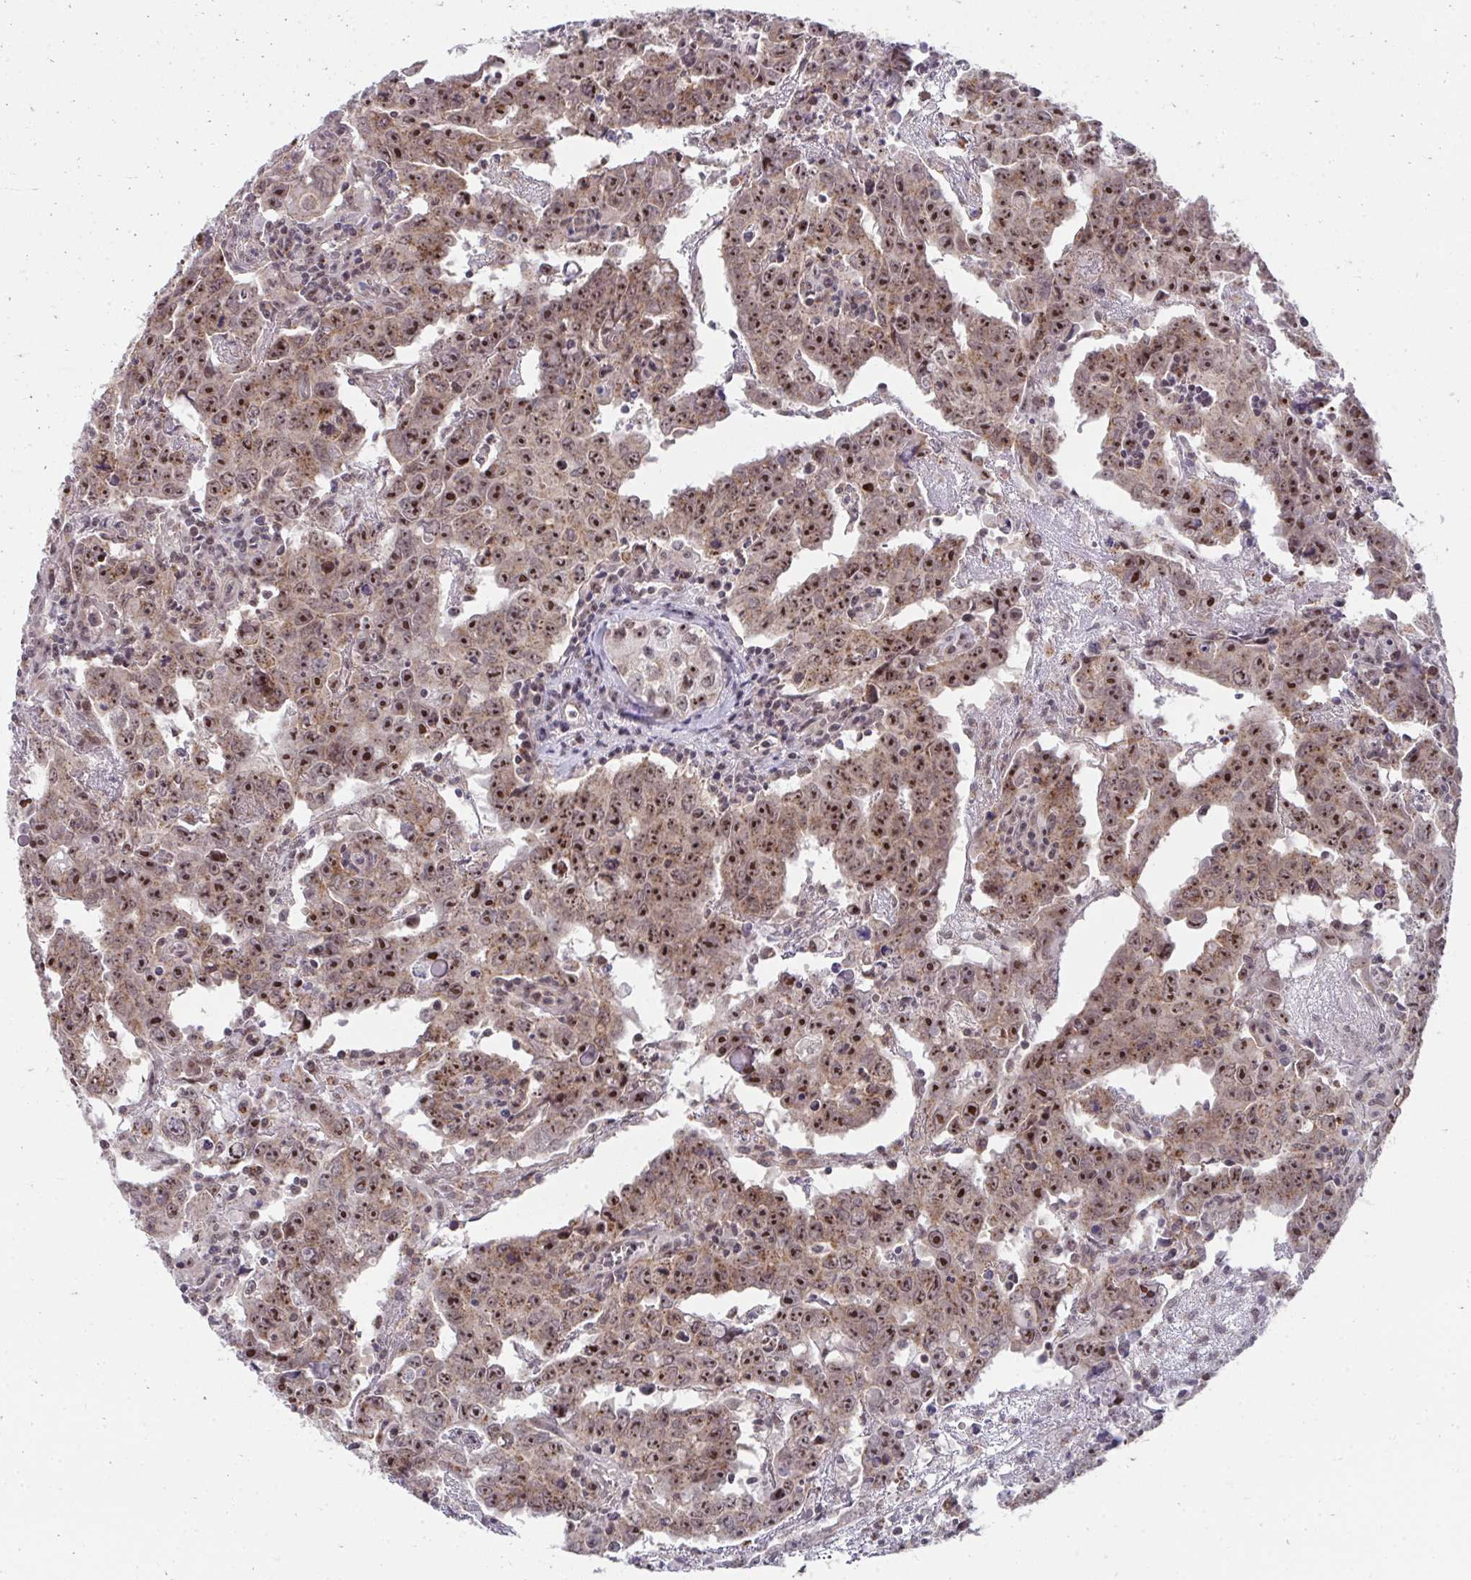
{"staining": {"intensity": "strong", "quantity": ">75%", "location": "nuclear"}, "tissue": "testis cancer", "cell_type": "Tumor cells", "image_type": "cancer", "snomed": [{"axis": "morphology", "description": "Carcinoma, Embryonal, NOS"}, {"axis": "topography", "description": "Testis"}], "caption": "An IHC photomicrograph of tumor tissue is shown. Protein staining in brown shows strong nuclear positivity in testis cancer (embryonal carcinoma) within tumor cells.", "gene": "HIRA", "patient": {"sex": "male", "age": 22}}